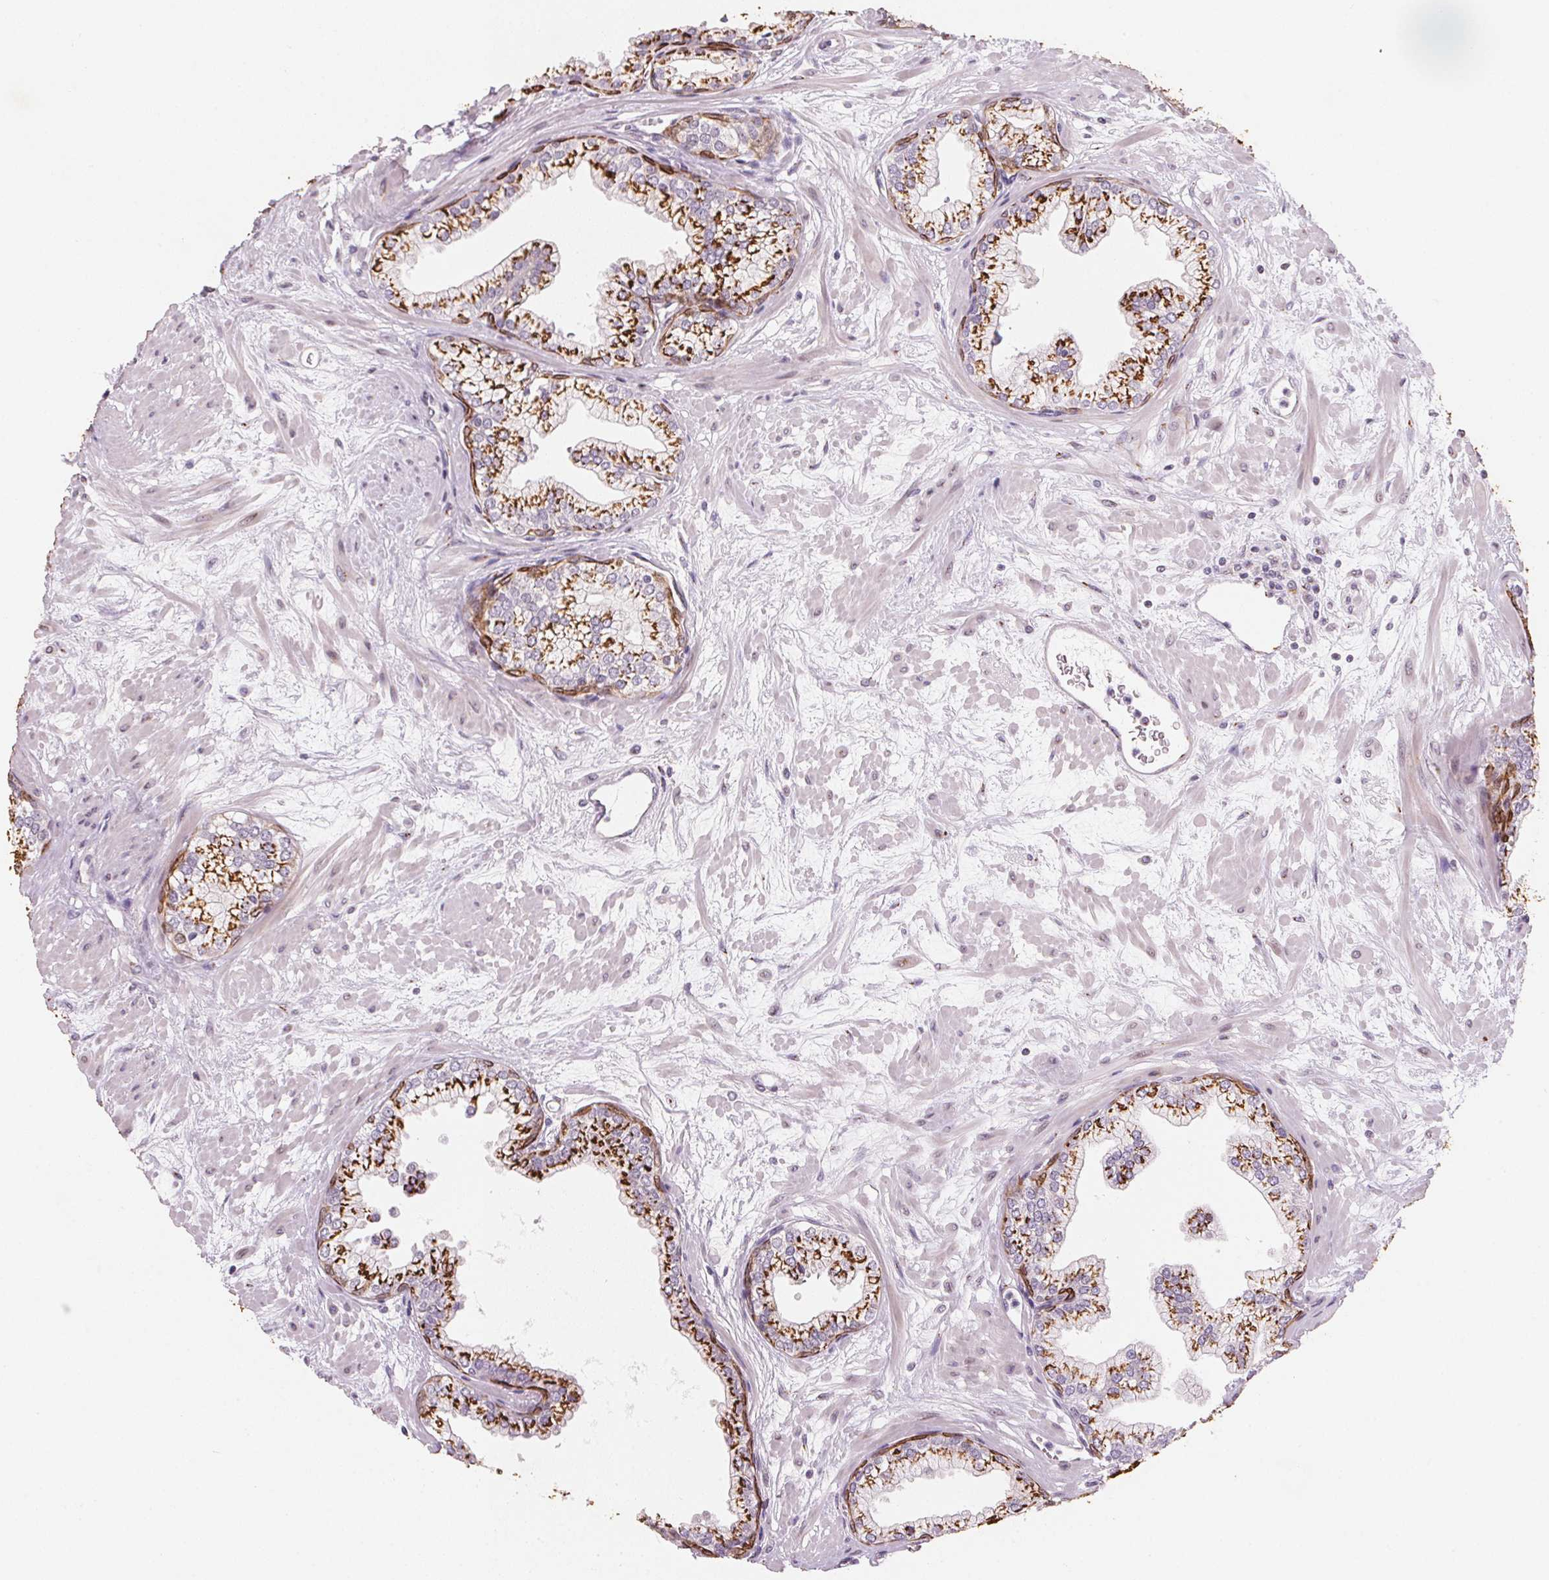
{"staining": {"intensity": "strong", "quantity": ">75%", "location": "cytoplasmic/membranous"}, "tissue": "prostate", "cell_type": "Glandular cells", "image_type": "normal", "snomed": [{"axis": "morphology", "description": "Normal tissue, NOS"}, {"axis": "topography", "description": "Prostate"}, {"axis": "topography", "description": "Peripheral nerve tissue"}], "caption": "DAB (3,3'-diaminobenzidine) immunohistochemical staining of unremarkable prostate displays strong cytoplasmic/membranous protein staining in approximately >75% of glandular cells.", "gene": "RAB22A", "patient": {"sex": "male", "age": 61}}